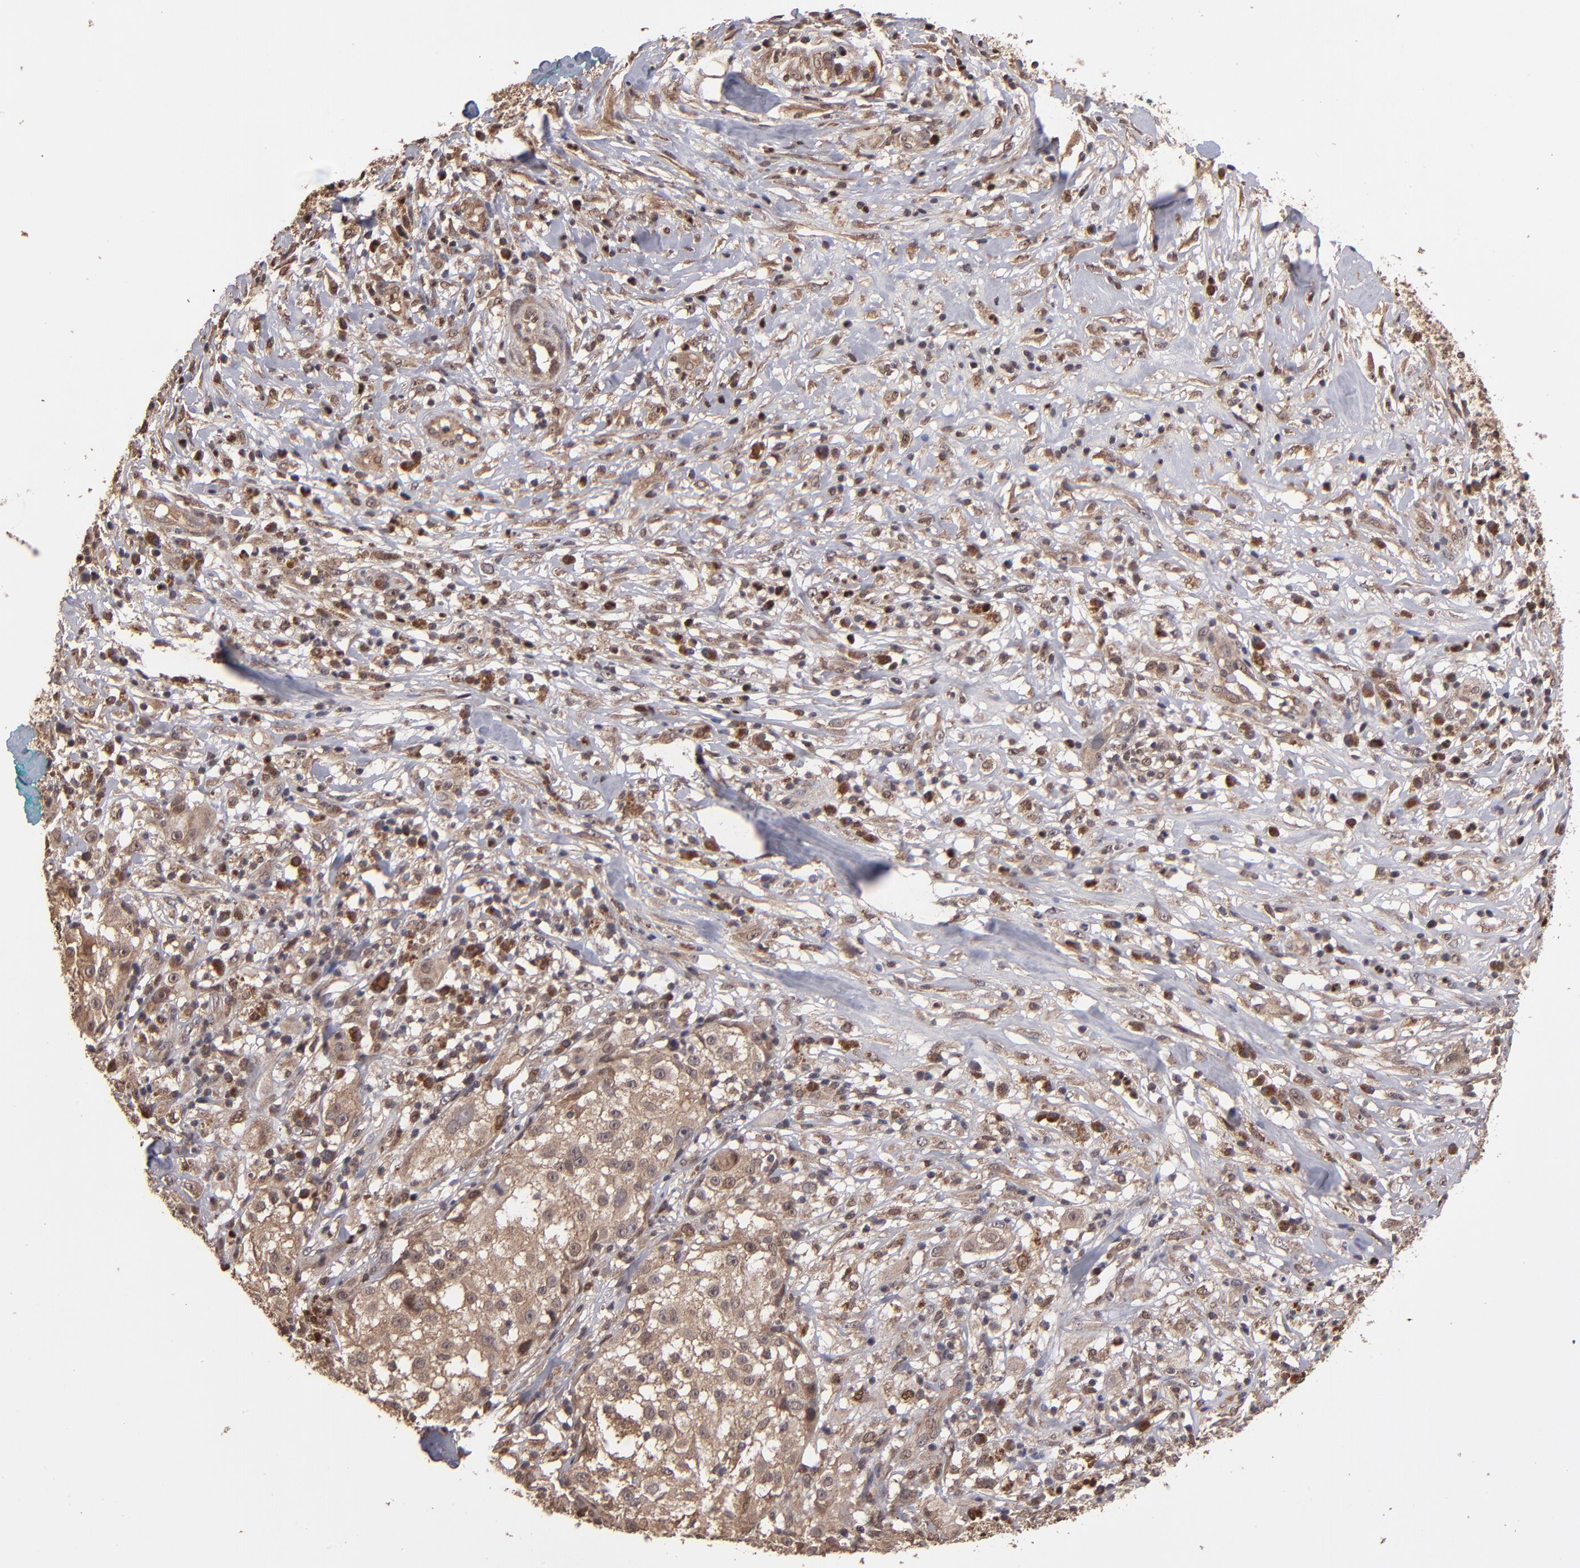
{"staining": {"intensity": "weak", "quantity": ">75%", "location": "cytoplasmic/membranous"}, "tissue": "melanoma", "cell_type": "Tumor cells", "image_type": "cancer", "snomed": [{"axis": "morphology", "description": "Necrosis, NOS"}, {"axis": "morphology", "description": "Malignant melanoma, NOS"}, {"axis": "topography", "description": "Skin"}], "caption": "Immunohistochemical staining of malignant melanoma reveals weak cytoplasmic/membranous protein expression in about >75% of tumor cells.", "gene": "NFE2L2", "patient": {"sex": "female", "age": 87}}